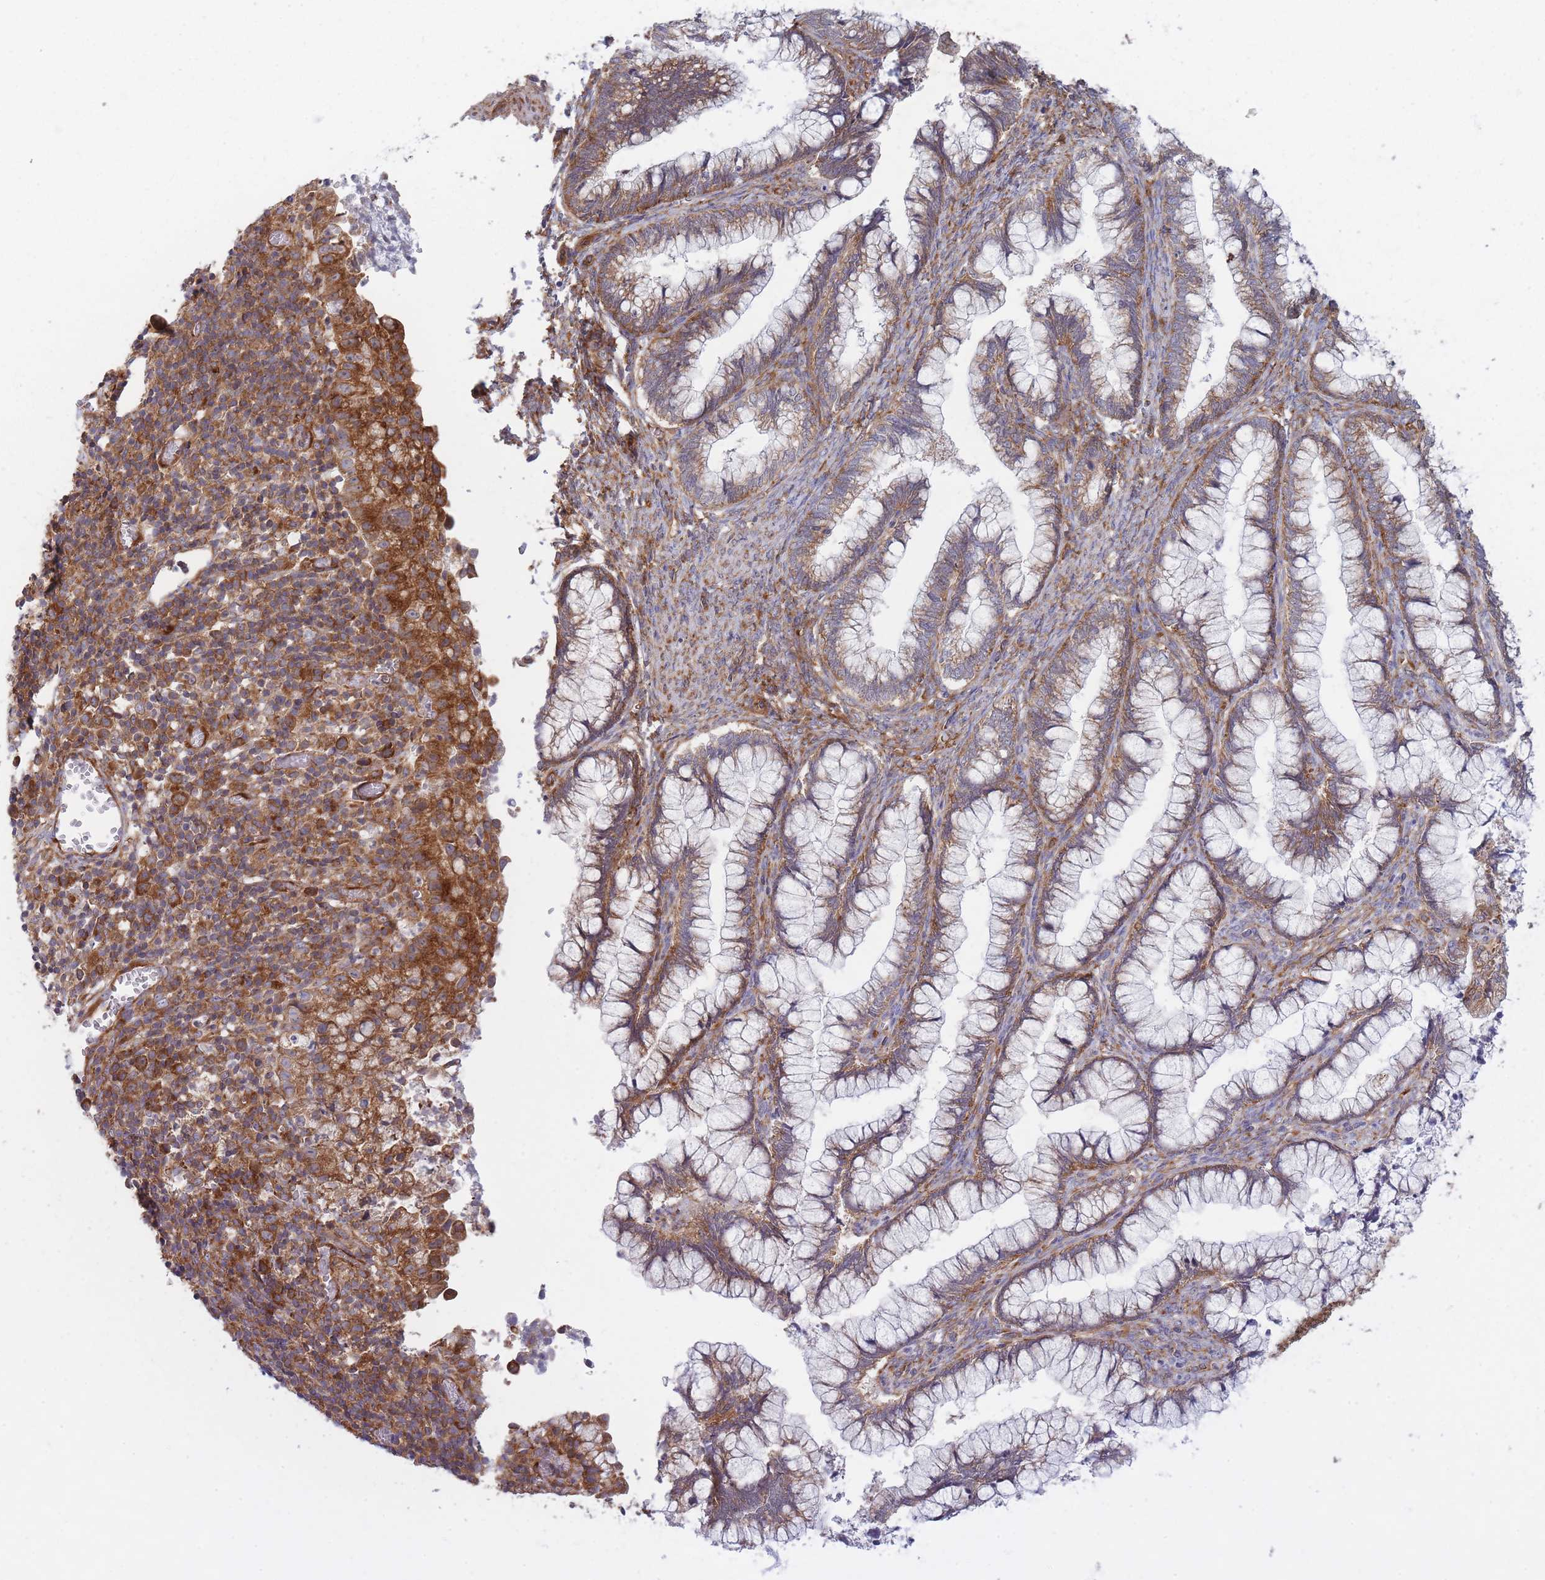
{"staining": {"intensity": "moderate", "quantity": ">75%", "location": "cytoplasmic/membranous"}, "tissue": "cervical cancer", "cell_type": "Tumor cells", "image_type": "cancer", "snomed": [{"axis": "morphology", "description": "Adenocarcinoma, NOS"}, {"axis": "topography", "description": "Cervix"}], "caption": "DAB immunohistochemical staining of human adenocarcinoma (cervical) reveals moderate cytoplasmic/membranous protein positivity in about >75% of tumor cells.", "gene": "CCDC124", "patient": {"sex": "female", "age": 44}}